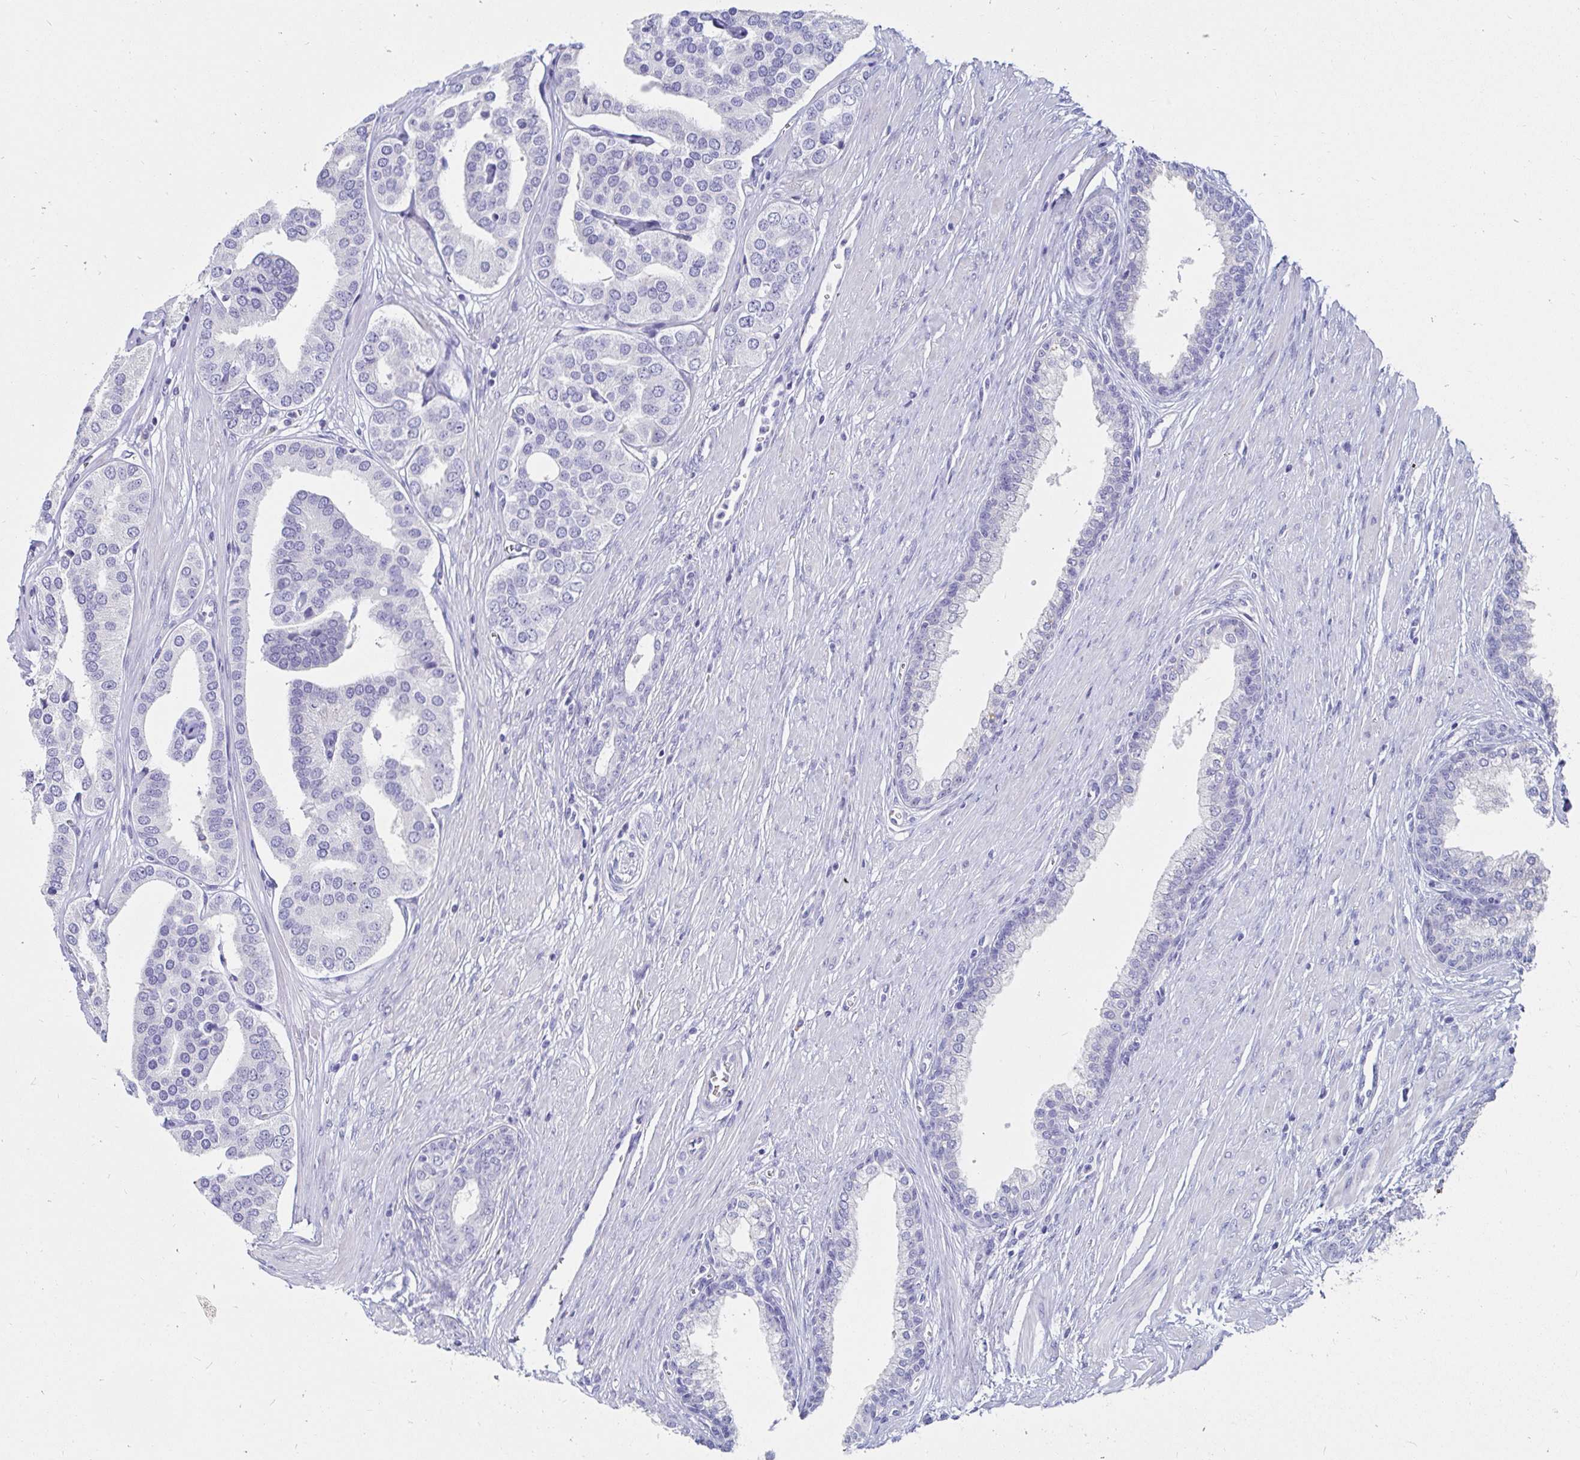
{"staining": {"intensity": "negative", "quantity": "none", "location": "none"}, "tissue": "prostate cancer", "cell_type": "Tumor cells", "image_type": "cancer", "snomed": [{"axis": "morphology", "description": "Adenocarcinoma, High grade"}, {"axis": "topography", "description": "Prostate"}], "caption": "Human high-grade adenocarcinoma (prostate) stained for a protein using immunohistochemistry (IHC) exhibits no expression in tumor cells.", "gene": "C4orf17", "patient": {"sex": "male", "age": 58}}